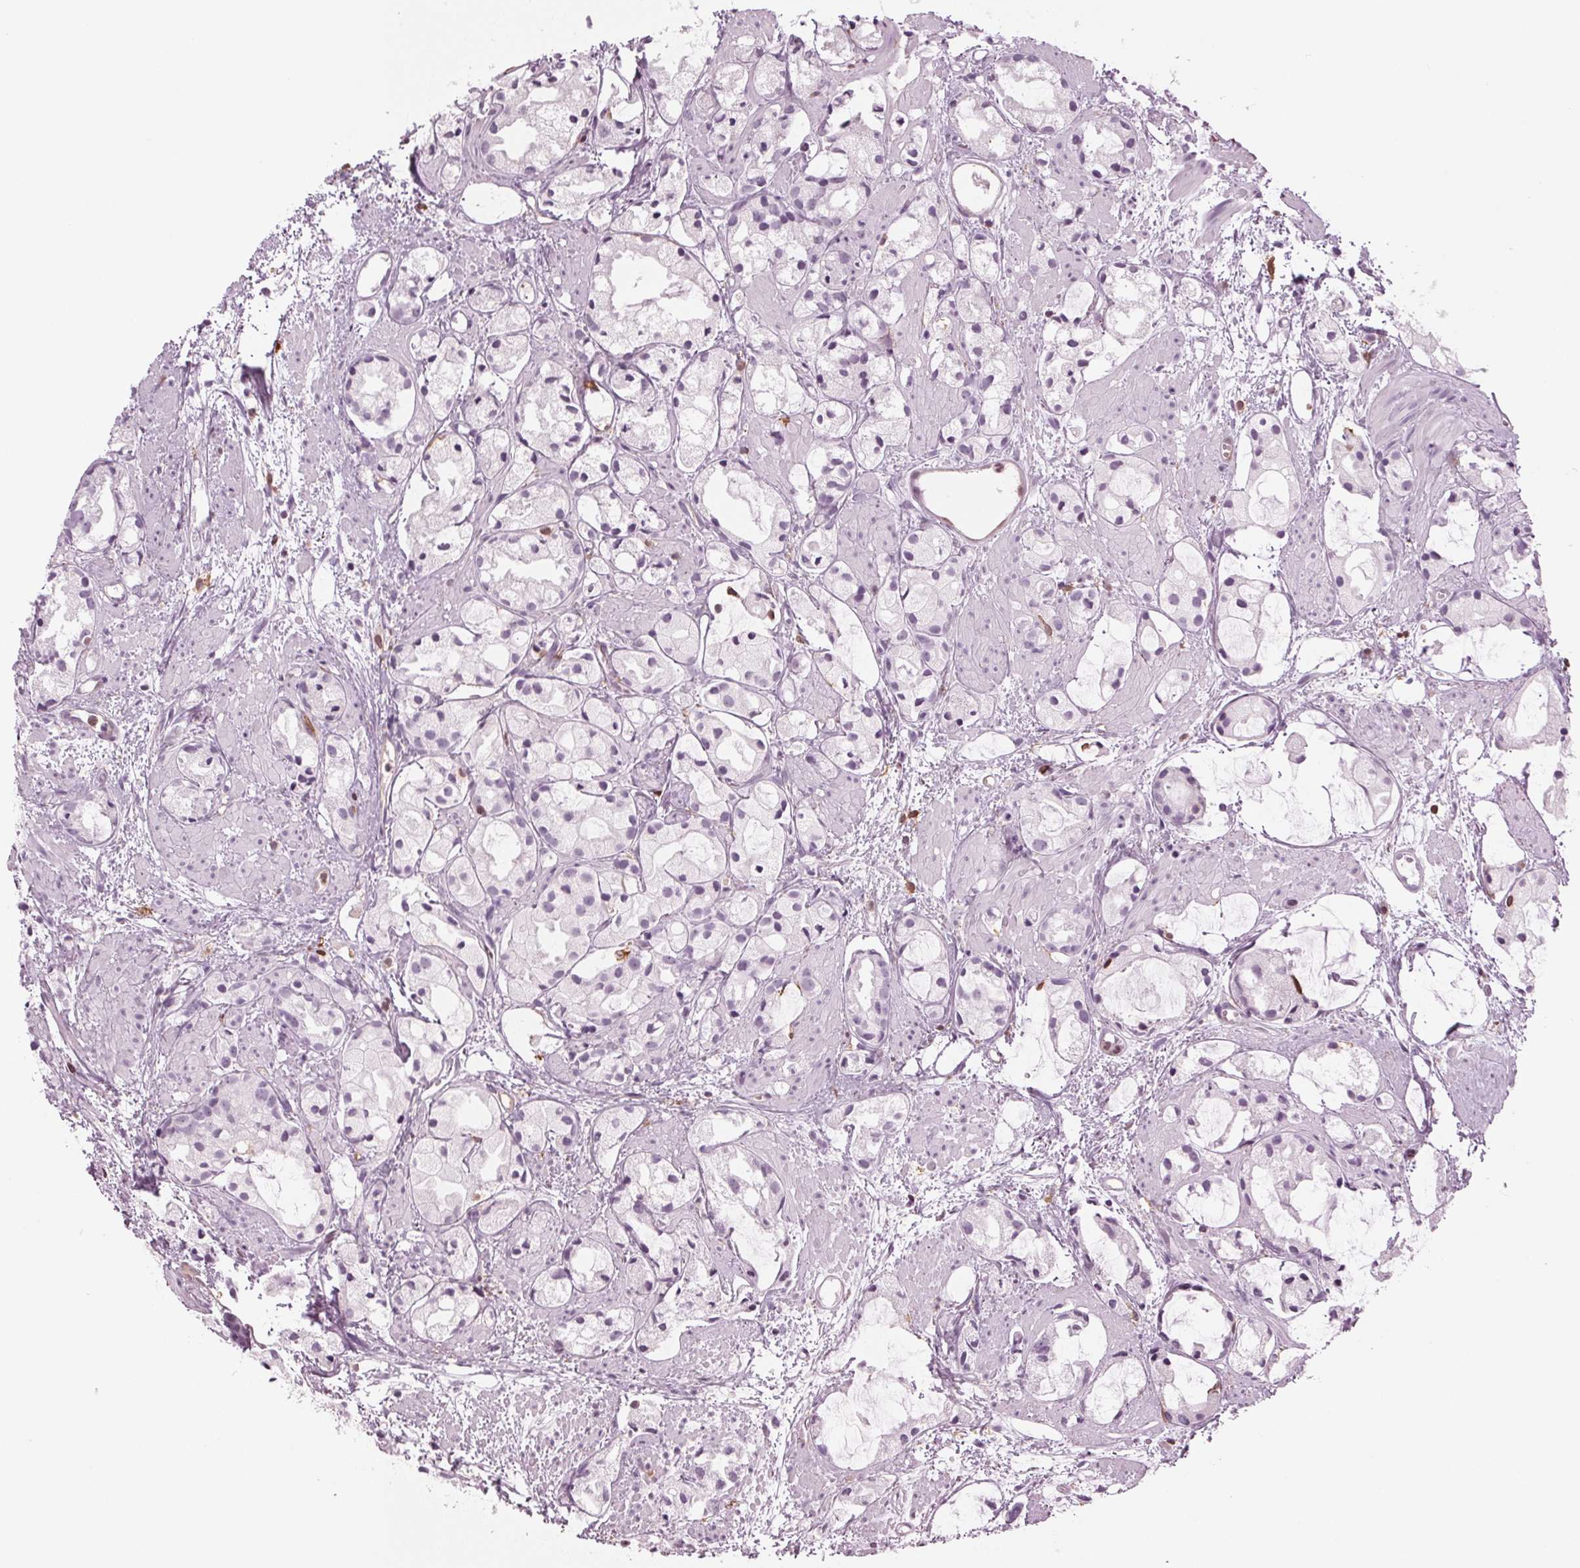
{"staining": {"intensity": "negative", "quantity": "none", "location": "none"}, "tissue": "prostate cancer", "cell_type": "Tumor cells", "image_type": "cancer", "snomed": [{"axis": "morphology", "description": "Adenocarcinoma, High grade"}, {"axis": "topography", "description": "Prostate"}], "caption": "Immunohistochemistry micrograph of human adenocarcinoma (high-grade) (prostate) stained for a protein (brown), which exhibits no staining in tumor cells.", "gene": "BTLA", "patient": {"sex": "male", "age": 85}}